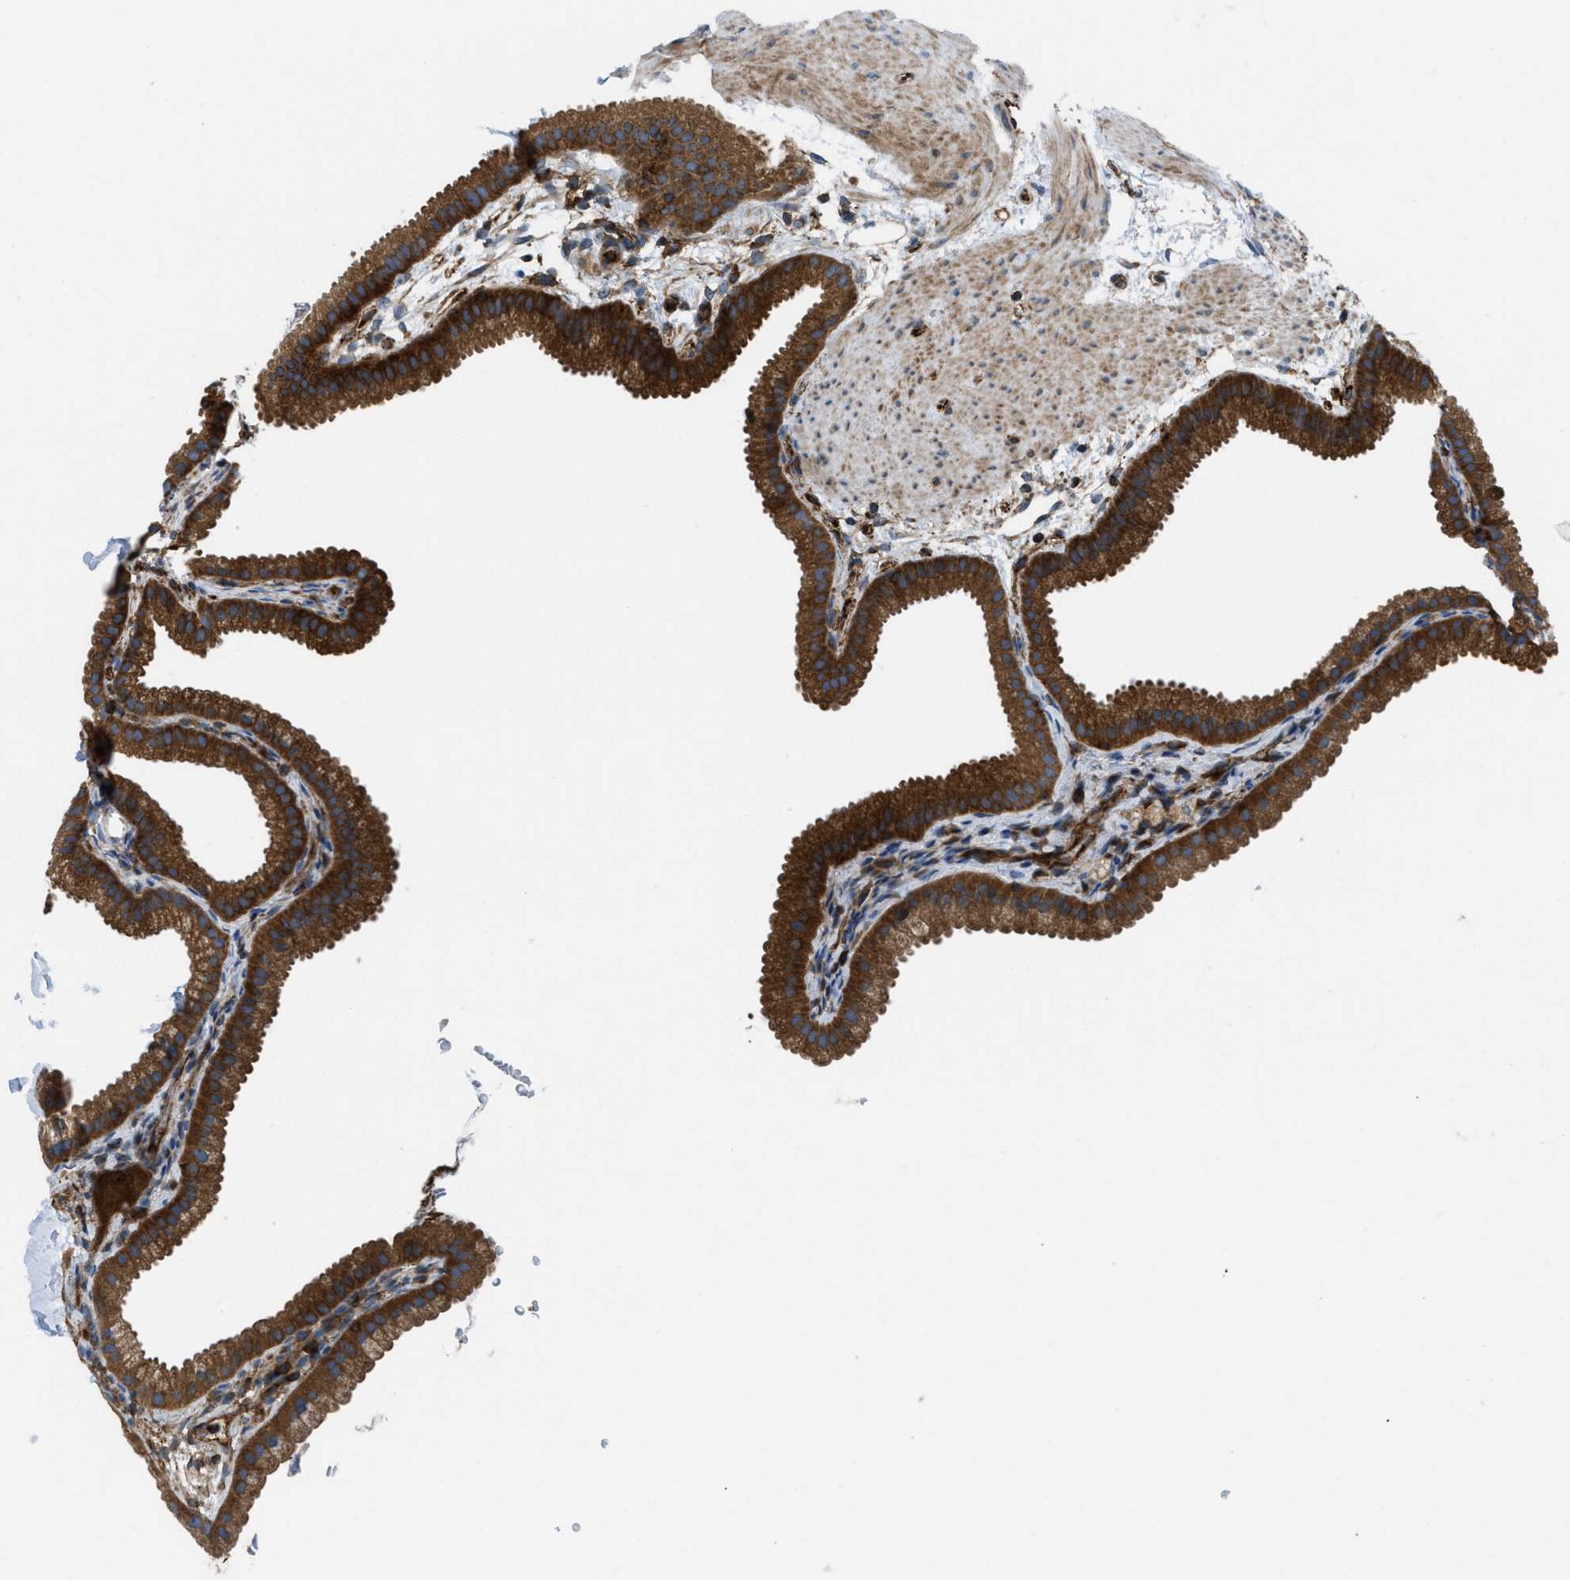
{"staining": {"intensity": "strong", "quantity": ">75%", "location": "cytoplasmic/membranous"}, "tissue": "gallbladder", "cell_type": "Glandular cells", "image_type": "normal", "snomed": [{"axis": "morphology", "description": "Normal tissue, NOS"}, {"axis": "topography", "description": "Gallbladder"}], "caption": "IHC of unremarkable human gallbladder exhibits high levels of strong cytoplasmic/membranous positivity in approximately >75% of glandular cells.", "gene": "ATP2A3", "patient": {"sex": "female", "age": 64}}